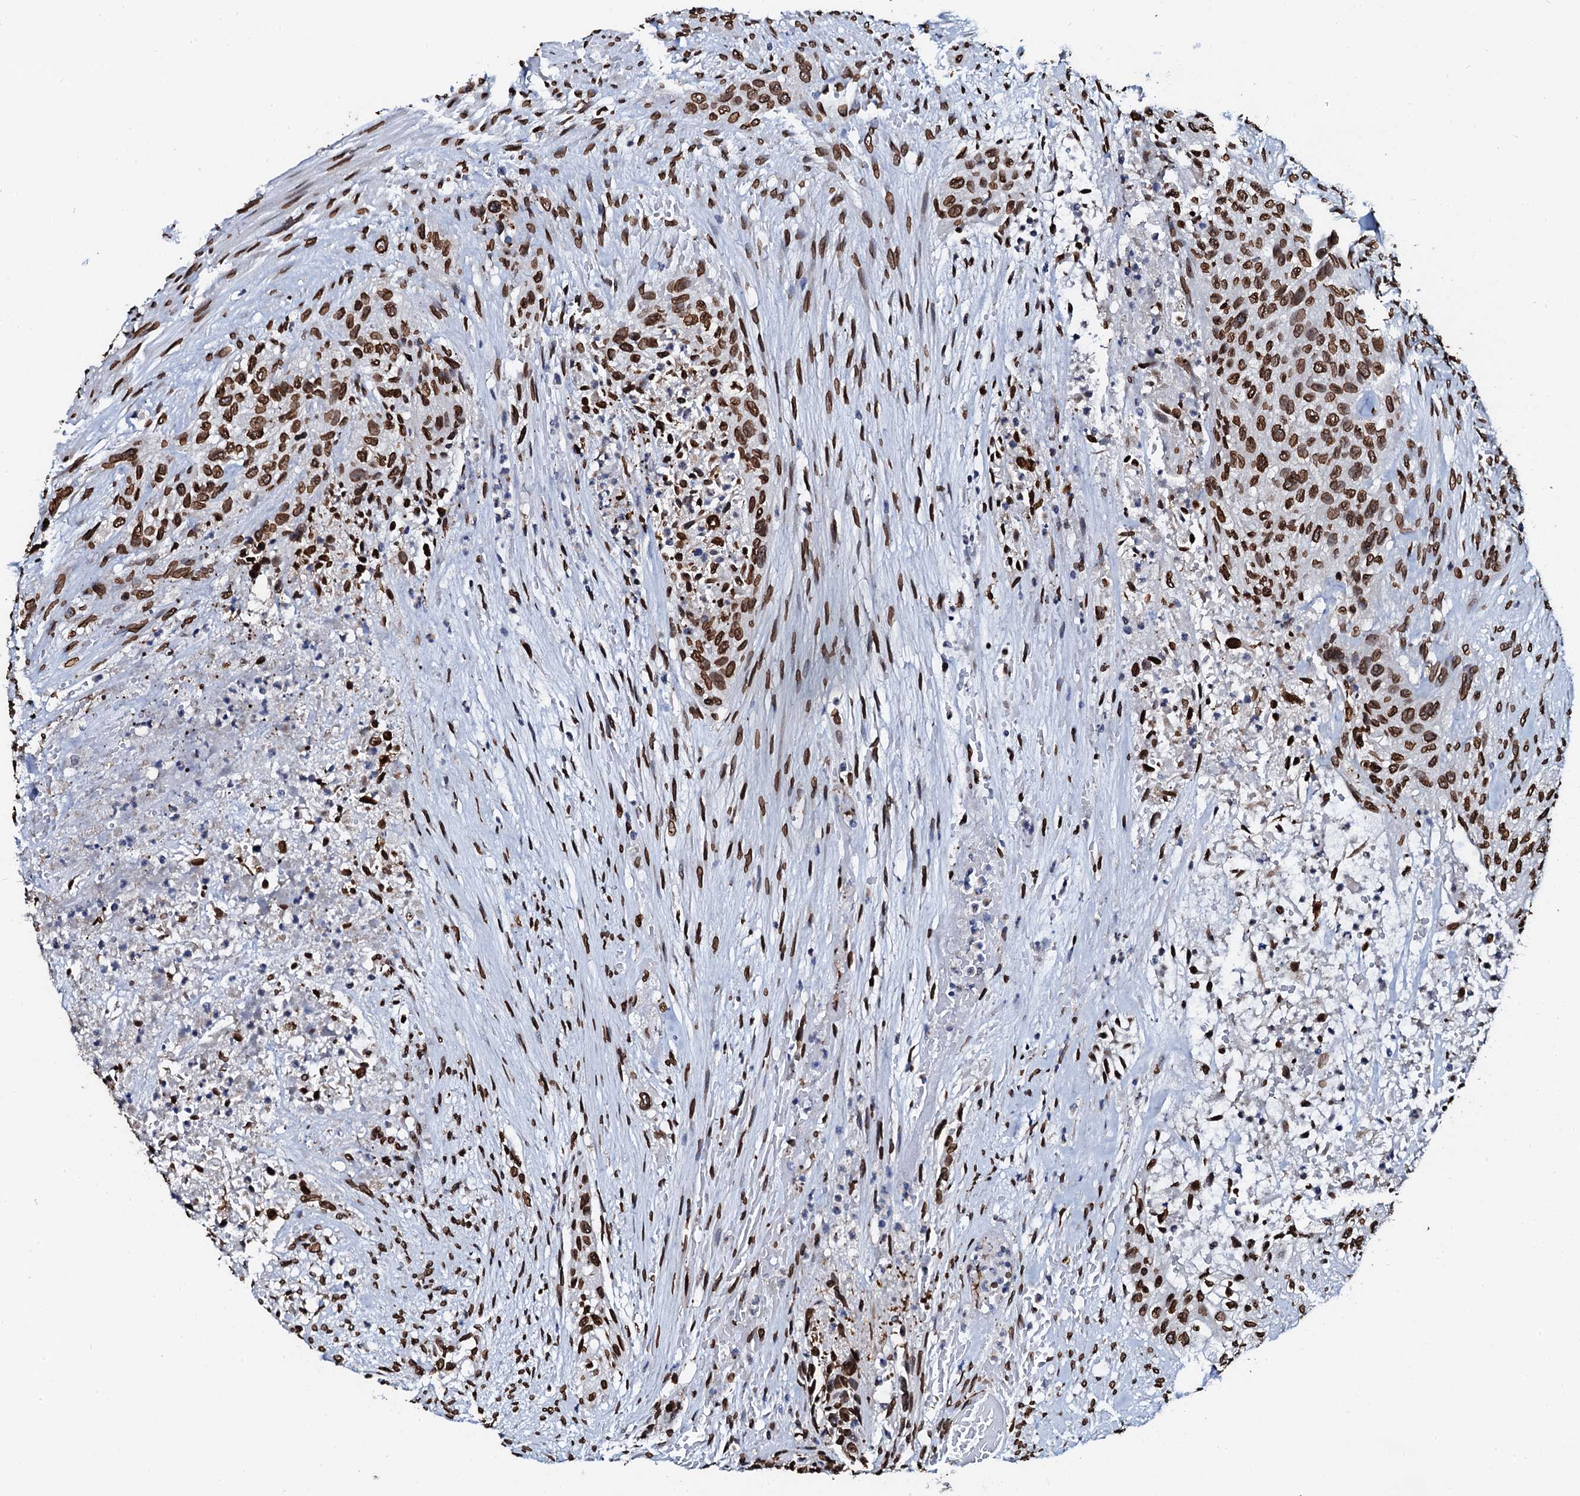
{"staining": {"intensity": "strong", "quantity": ">75%", "location": "nuclear"}, "tissue": "urothelial cancer", "cell_type": "Tumor cells", "image_type": "cancer", "snomed": [{"axis": "morphology", "description": "Urothelial carcinoma, High grade"}, {"axis": "topography", "description": "Urinary bladder"}], "caption": "IHC photomicrograph of neoplastic tissue: urothelial cancer stained using immunohistochemistry shows high levels of strong protein expression localized specifically in the nuclear of tumor cells, appearing as a nuclear brown color.", "gene": "KATNAL2", "patient": {"sex": "male", "age": 35}}